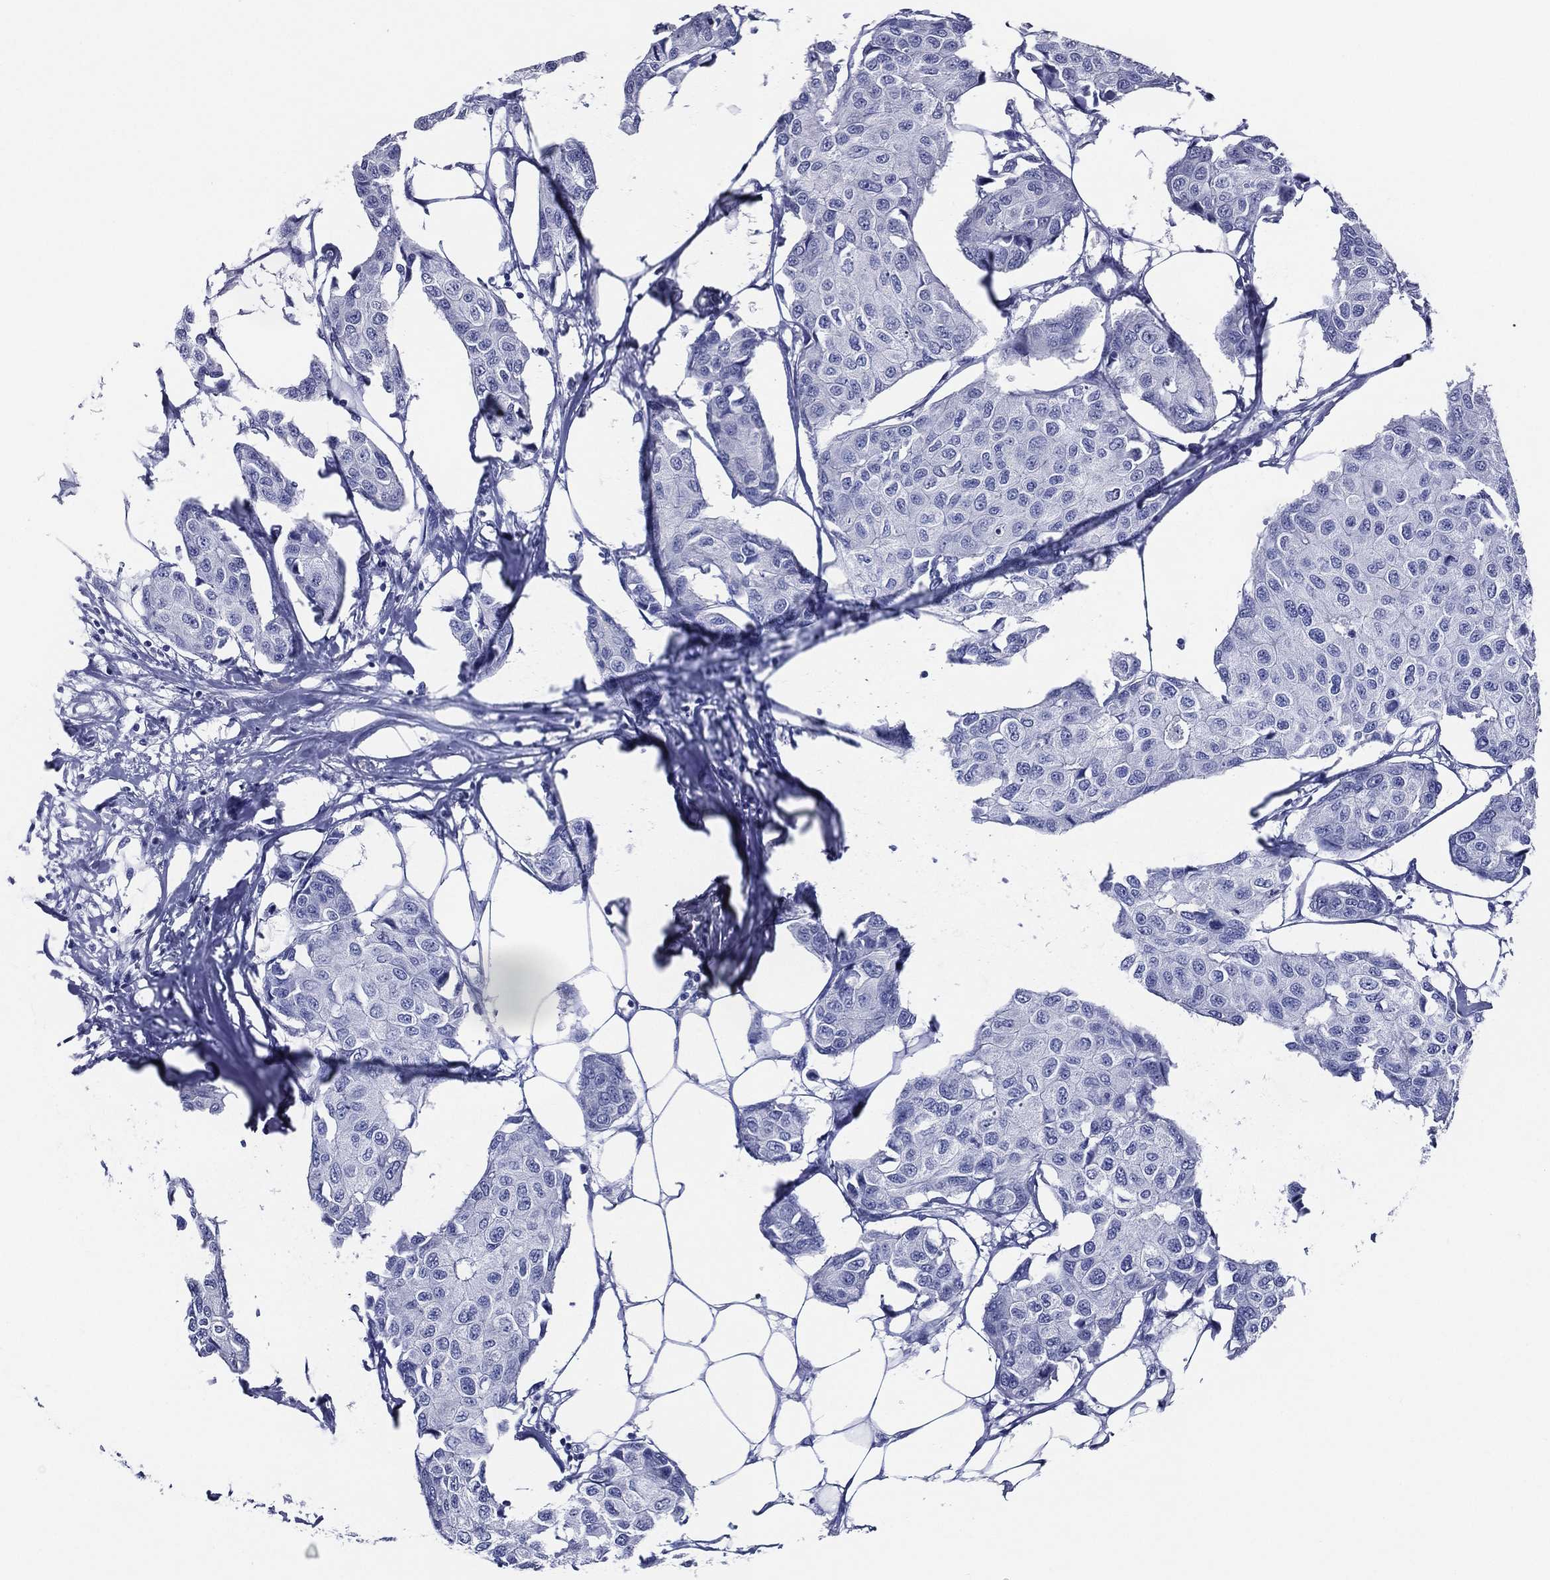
{"staining": {"intensity": "negative", "quantity": "none", "location": "none"}, "tissue": "breast cancer", "cell_type": "Tumor cells", "image_type": "cancer", "snomed": [{"axis": "morphology", "description": "Duct carcinoma"}, {"axis": "topography", "description": "Breast"}], "caption": "Human breast cancer (infiltrating ductal carcinoma) stained for a protein using immunohistochemistry (IHC) demonstrates no expression in tumor cells.", "gene": "ACE2", "patient": {"sex": "female", "age": 80}}